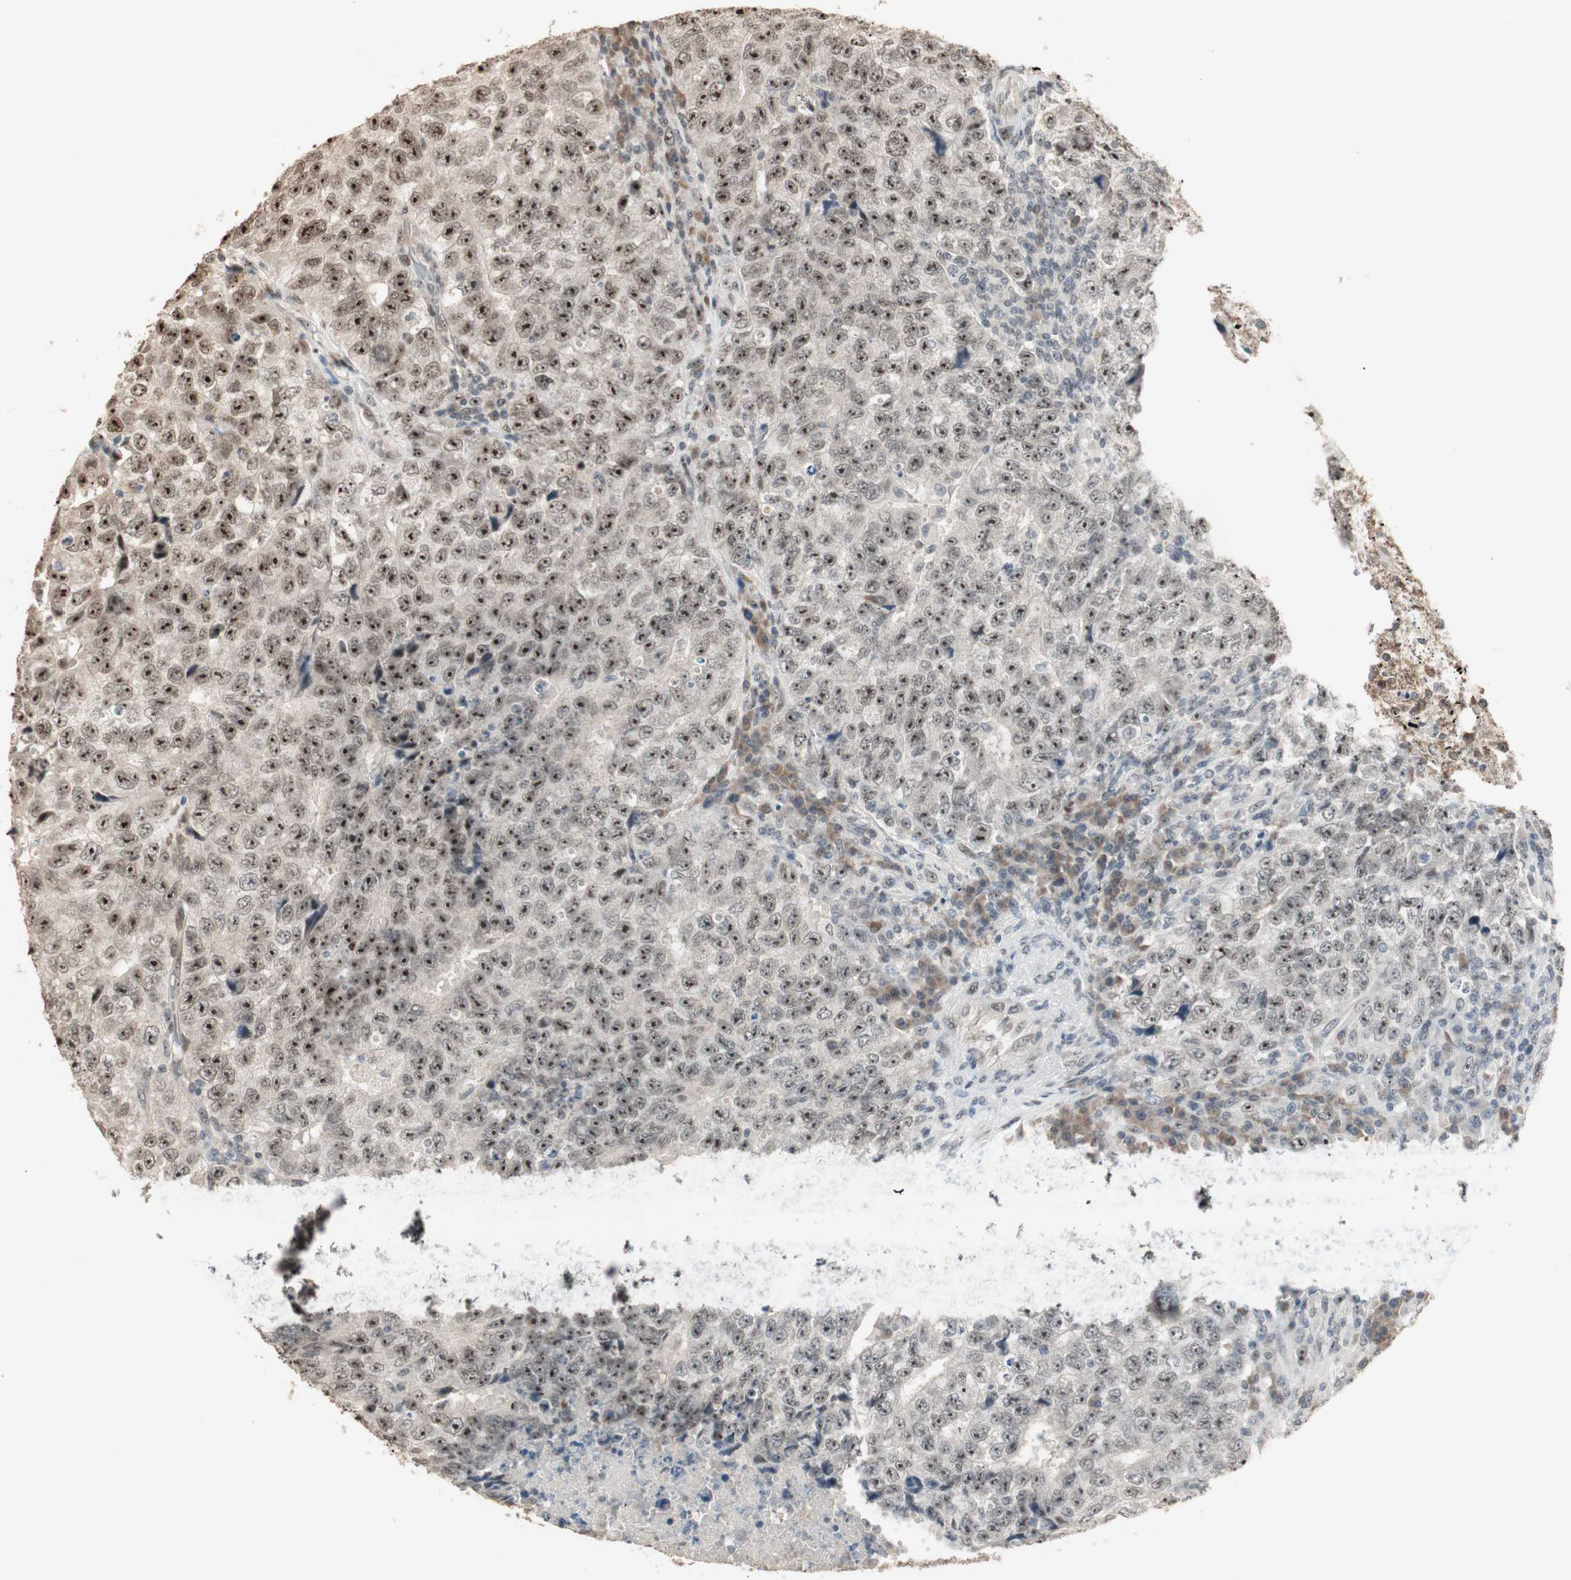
{"staining": {"intensity": "strong", "quantity": ">75%", "location": "nuclear"}, "tissue": "testis cancer", "cell_type": "Tumor cells", "image_type": "cancer", "snomed": [{"axis": "morphology", "description": "Necrosis, NOS"}, {"axis": "morphology", "description": "Carcinoma, Embryonal, NOS"}, {"axis": "topography", "description": "Testis"}], "caption": "High-magnification brightfield microscopy of testis embryonal carcinoma stained with DAB (3,3'-diaminobenzidine) (brown) and counterstained with hematoxylin (blue). tumor cells exhibit strong nuclear staining is identified in about>75% of cells.", "gene": "ETV4", "patient": {"sex": "male", "age": 19}}